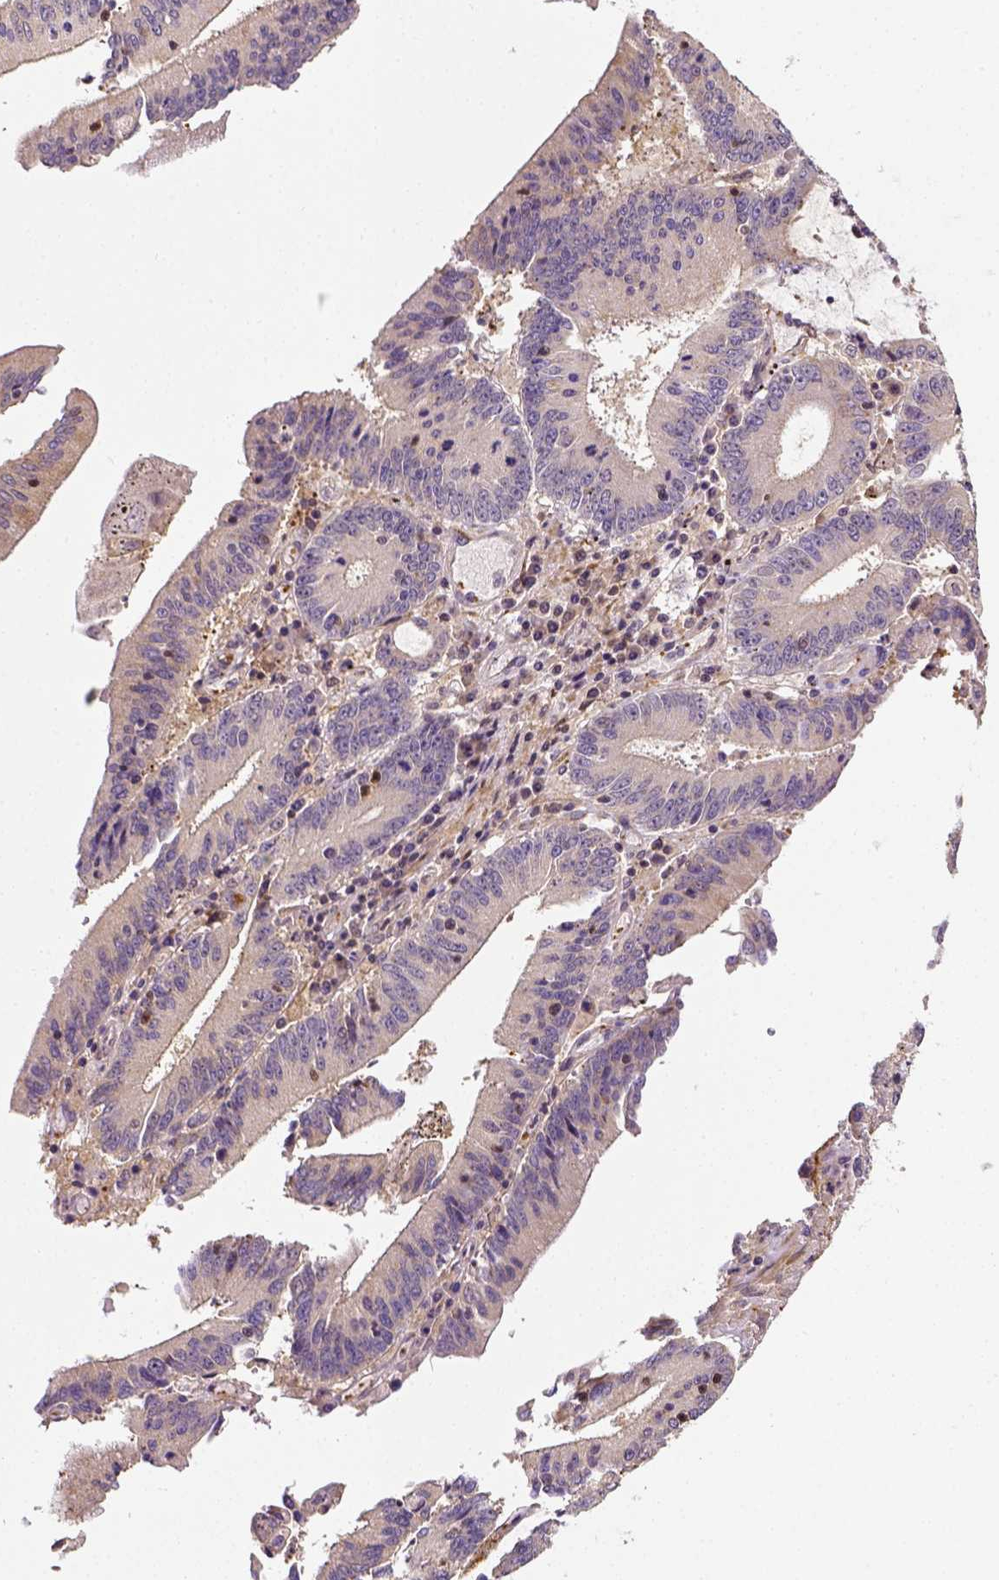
{"staining": {"intensity": "weak", "quantity": "<25%", "location": "cytoplasmic/membranous"}, "tissue": "stomach cancer", "cell_type": "Tumor cells", "image_type": "cancer", "snomed": [{"axis": "morphology", "description": "Adenocarcinoma, NOS"}, {"axis": "topography", "description": "Stomach, upper"}], "caption": "Tumor cells are negative for brown protein staining in stomach cancer.", "gene": "MATK", "patient": {"sex": "male", "age": 68}}